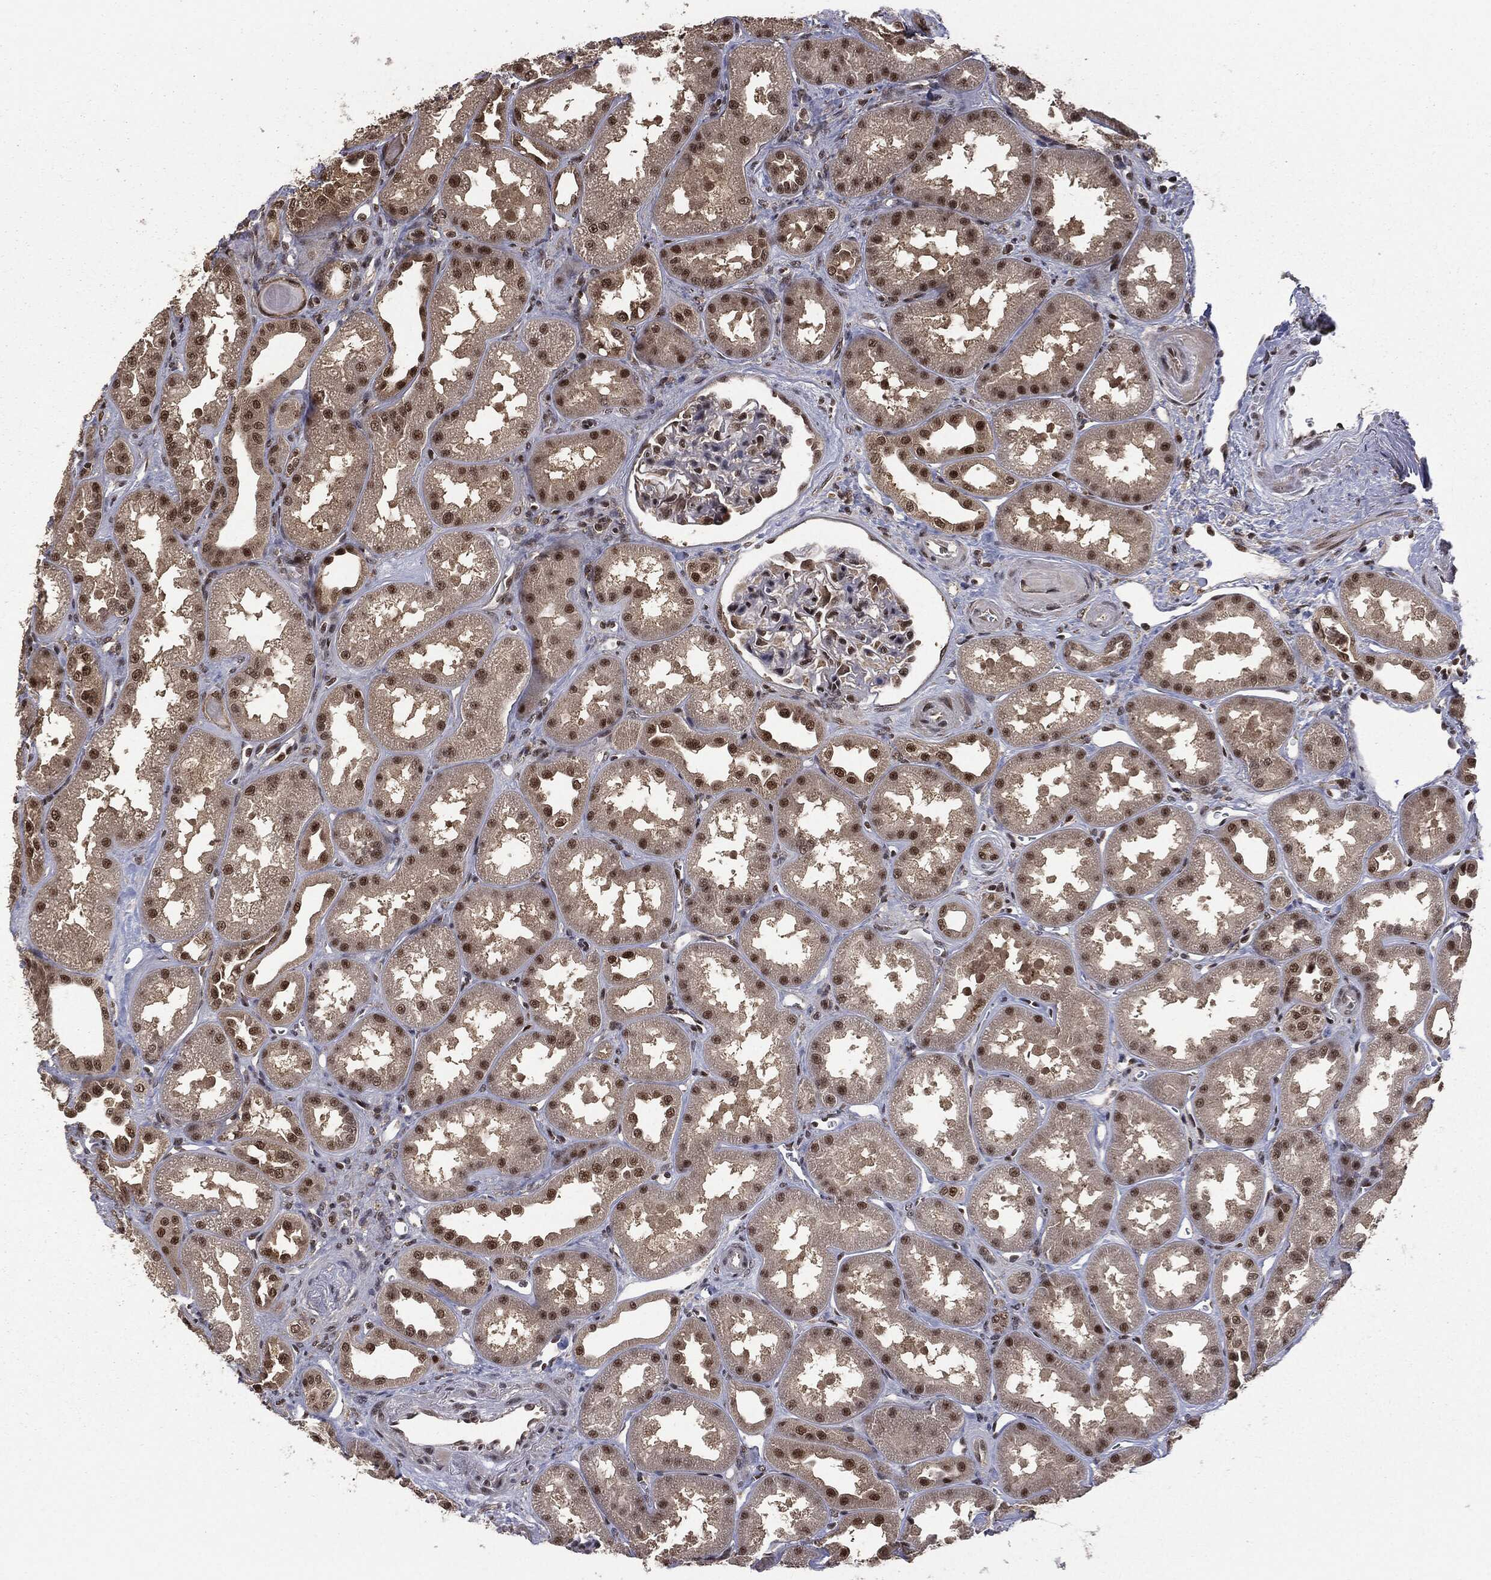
{"staining": {"intensity": "moderate", "quantity": "25%-75%", "location": "nuclear"}, "tissue": "kidney", "cell_type": "Cells in glomeruli", "image_type": "normal", "snomed": [{"axis": "morphology", "description": "Normal tissue, NOS"}, {"axis": "topography", "description": "Kidney"}], "caption": "The photomicrograph exhibits staining of unremarkable kidney, revealing moderate nuclear protein expression (brown color) within cells in glomeruli.", "gene": "JMJD6", "patient": {"sex": "male", "age": 61}}